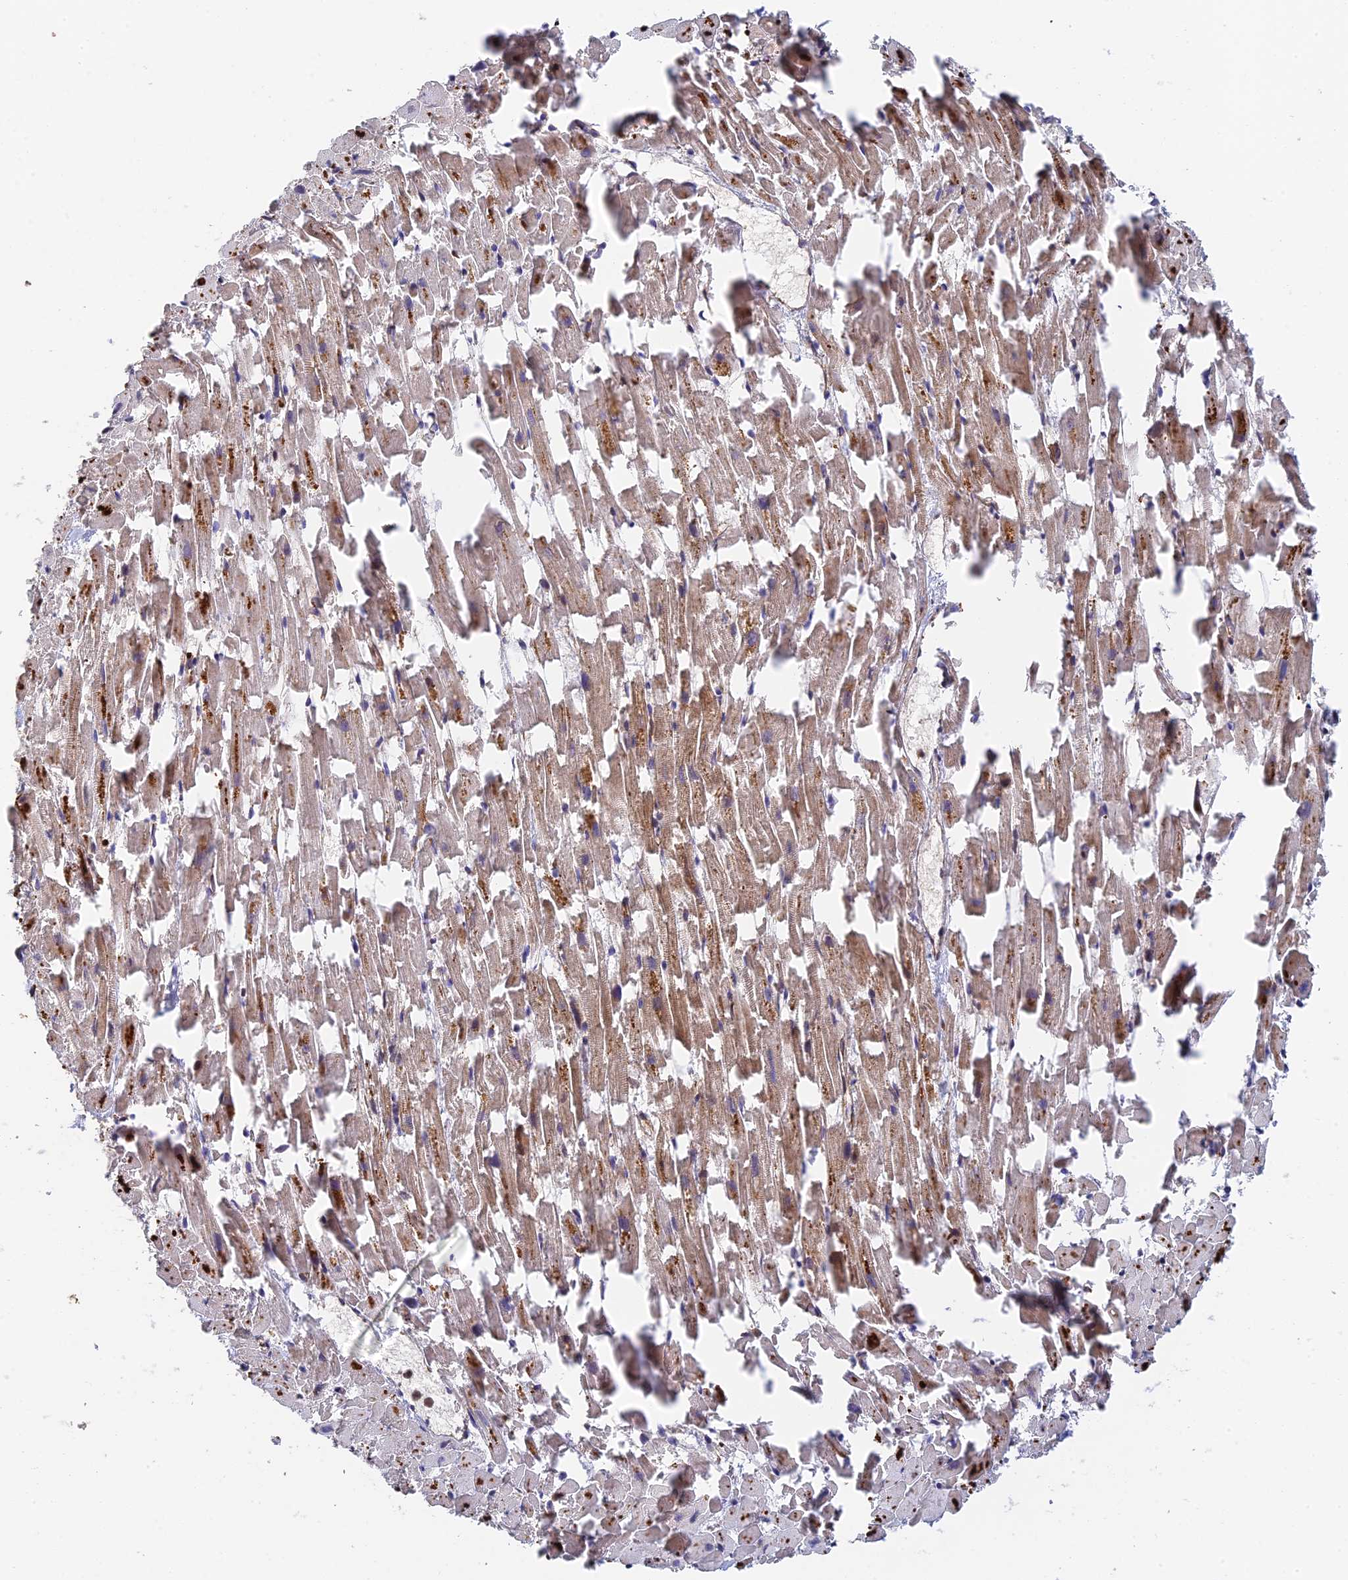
{"staining": {"intensity": "moderate", "quantity": ">75%", "location": "cytoplasmic/membranous"}, "tissue": "heart muscle", "cell_type": "Cardiomyocytes", "image_type": "normal", "snomed": [{"axis": "morphology", "description": "Normal tissue, NOS"}, {"axis": "topography", "description": "Heart"}], "caption": "Immunohistochemical staining of unremarkable human heart muscle displays moderate cytoplasmic/membranous protein staining in about >75% of cardiomyocytes.", "gene": "PPP2R3C", "patient": {"sex": "female", "age": 64}}